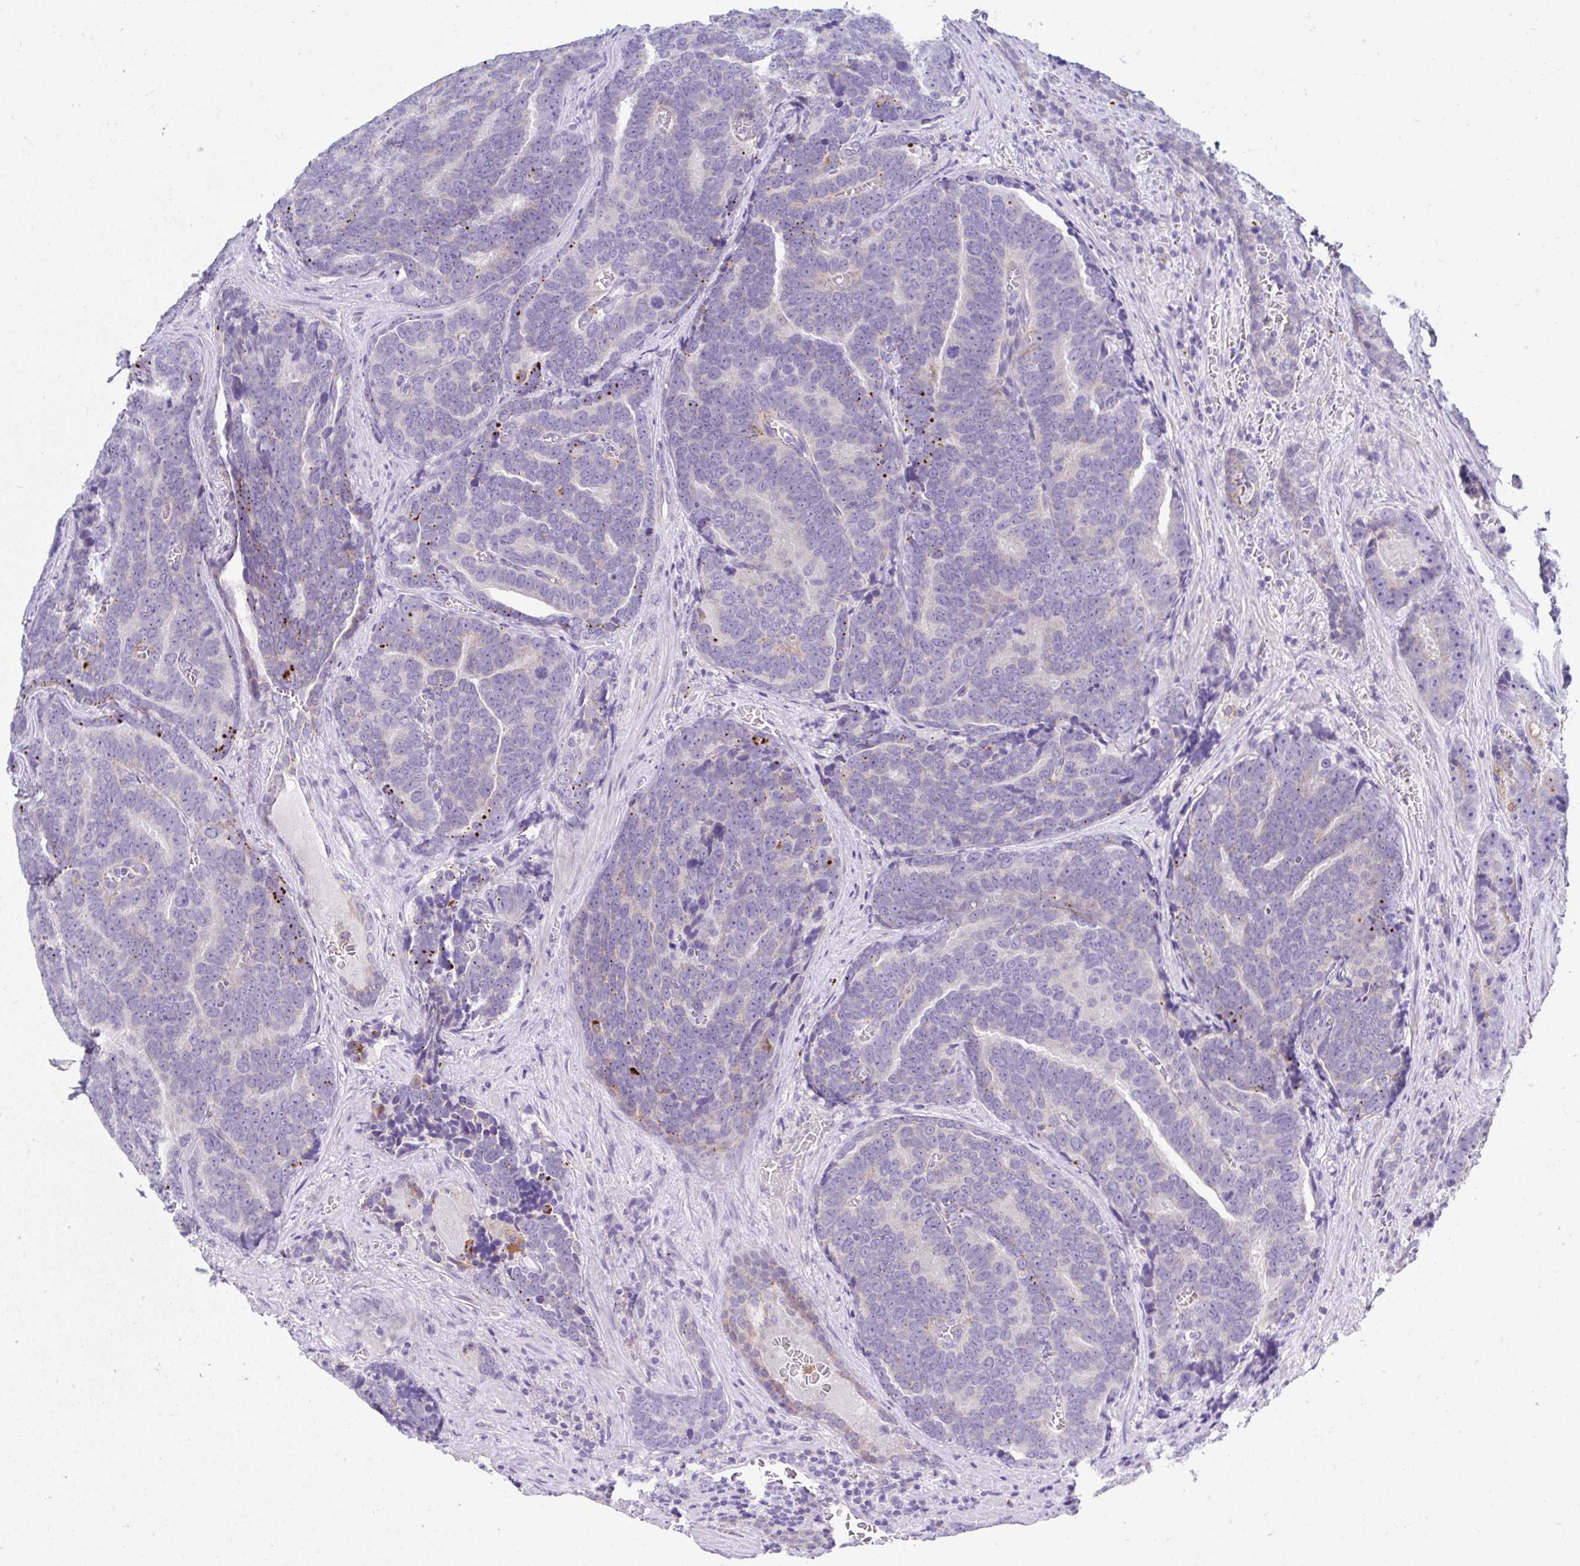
{"staining": {"intensity": "moderate", "quantity": "25%-75%", "location": "cytoplasmic/membranous"}, "tissue": "prostate cancer", "cell_type": "Tumor cells", "image_type": "cancer", "snomed": [{"axis": "morphology", "description": "Adenocarcinoma, Low grade"}, {"axis": "topography", "description": "Prostate"}], "caption": "Brown immunohistochemical staining in prostate cancer (low-grade adenocarcinoma) reveals moderate cytoplasmic/membranous expression in about 25%-75% of tumor cells. The protein is shown in brown color, while the nuclei are stained blue.", "gene": "ZNF33A", "patient": {"sex": "male", "age": 62}}